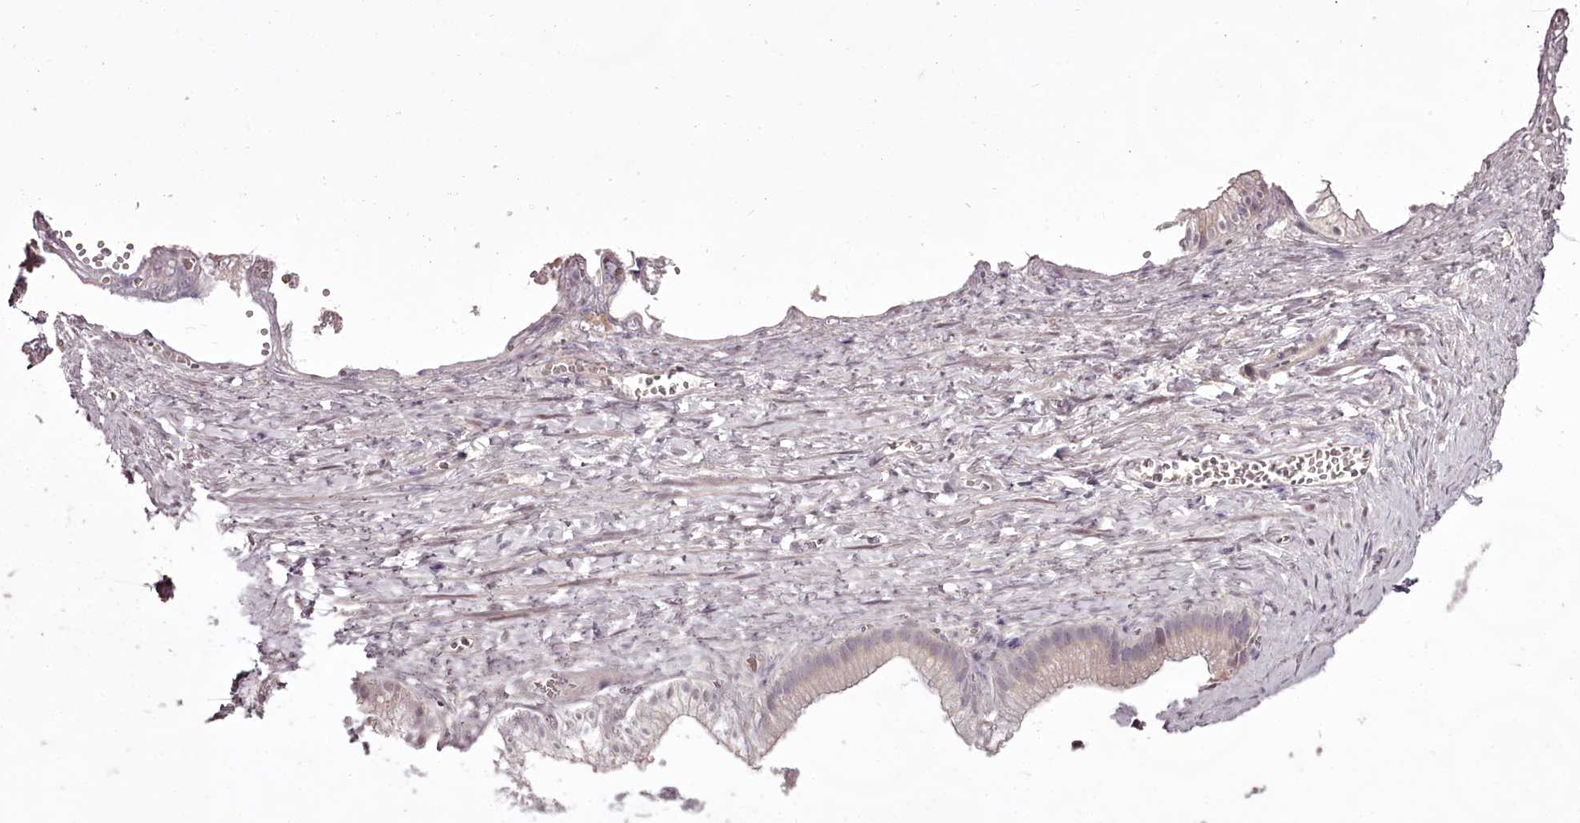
{"staining": {"intensity": "negative", "quantity": "none", "location": "none"}, "tissue": "adipose tissue", "cell_type": "Adipocytes", "image_type": "normal", "snomed": [{"axis": "morphology", "description": "Normal tissue, NOS"}, {"axis": "topography", "description": "Gallbladder"}, {"axis": "topography", "description": "Peripheral nerve tissue"}], "caption": "The IHC photomicrograph has no significant expression in adipocytes of adipose tissue. (DAB (3,3'-diaminobenzidine) immunohistochemistry (IHC), high magnification).", "gene": "C1orf56", "patient": {"sex": "male", "age": 38}}